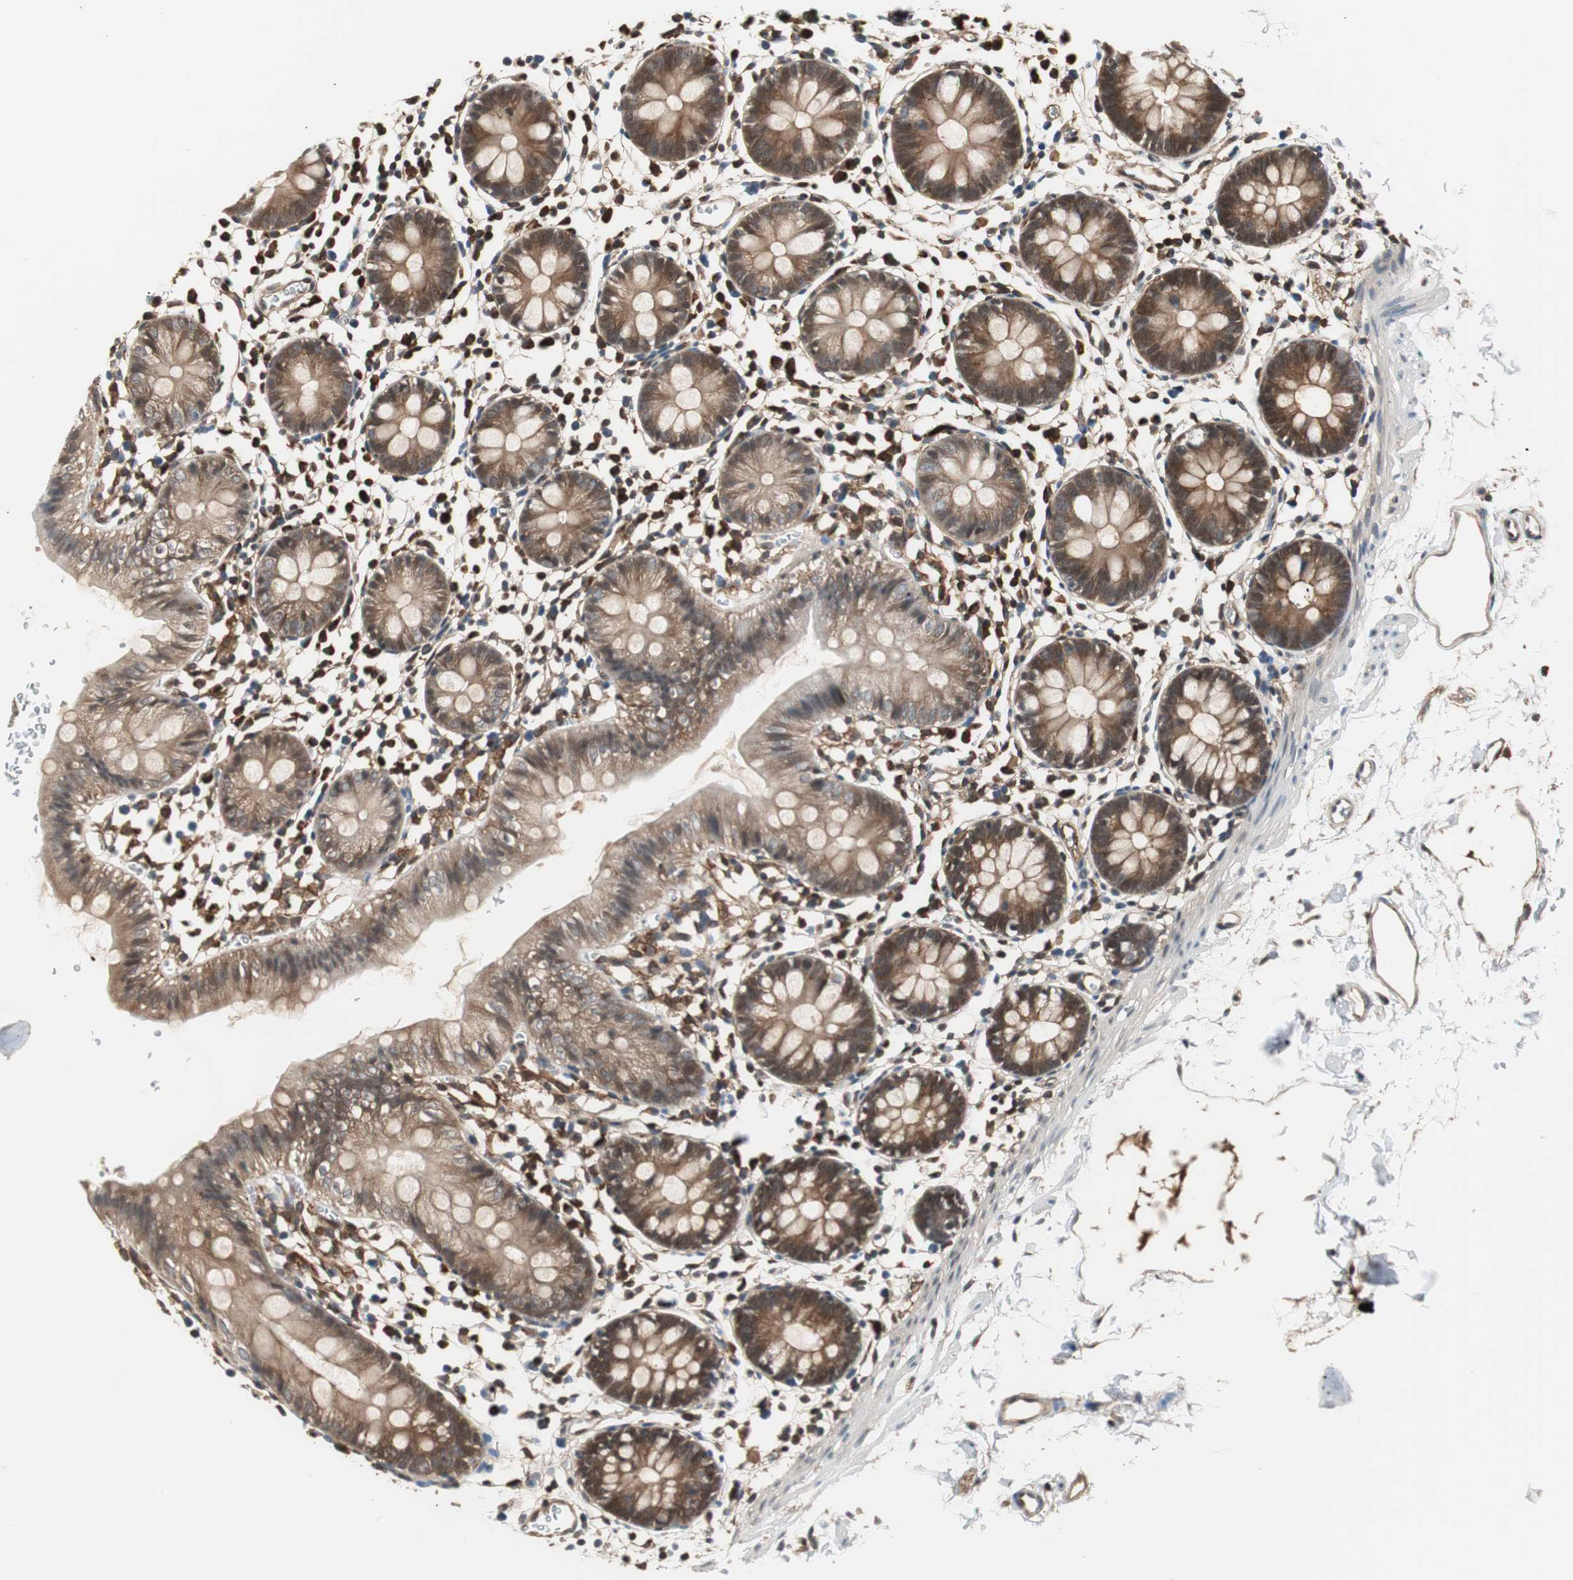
{"staining": {"intensity": "moderate", "quantity": ">75%", "location": "cytoplasmic/membranous"}, "tissue": "colon", "cell_type": "Endothelial cells", "image_type": "normal", "snomed": [{"axis": "morphology", "description": "Normal tissue, NOS"}, {"axis": "topography", "description": "Colon"}], "caption": "Protein analysis of benign colon reveals moderate cytoplasmic/membranous positivity in approximately >75% of endothelial cells.", "gene": "PTPN11", "patient": {"sex": "male", "age": 14}}